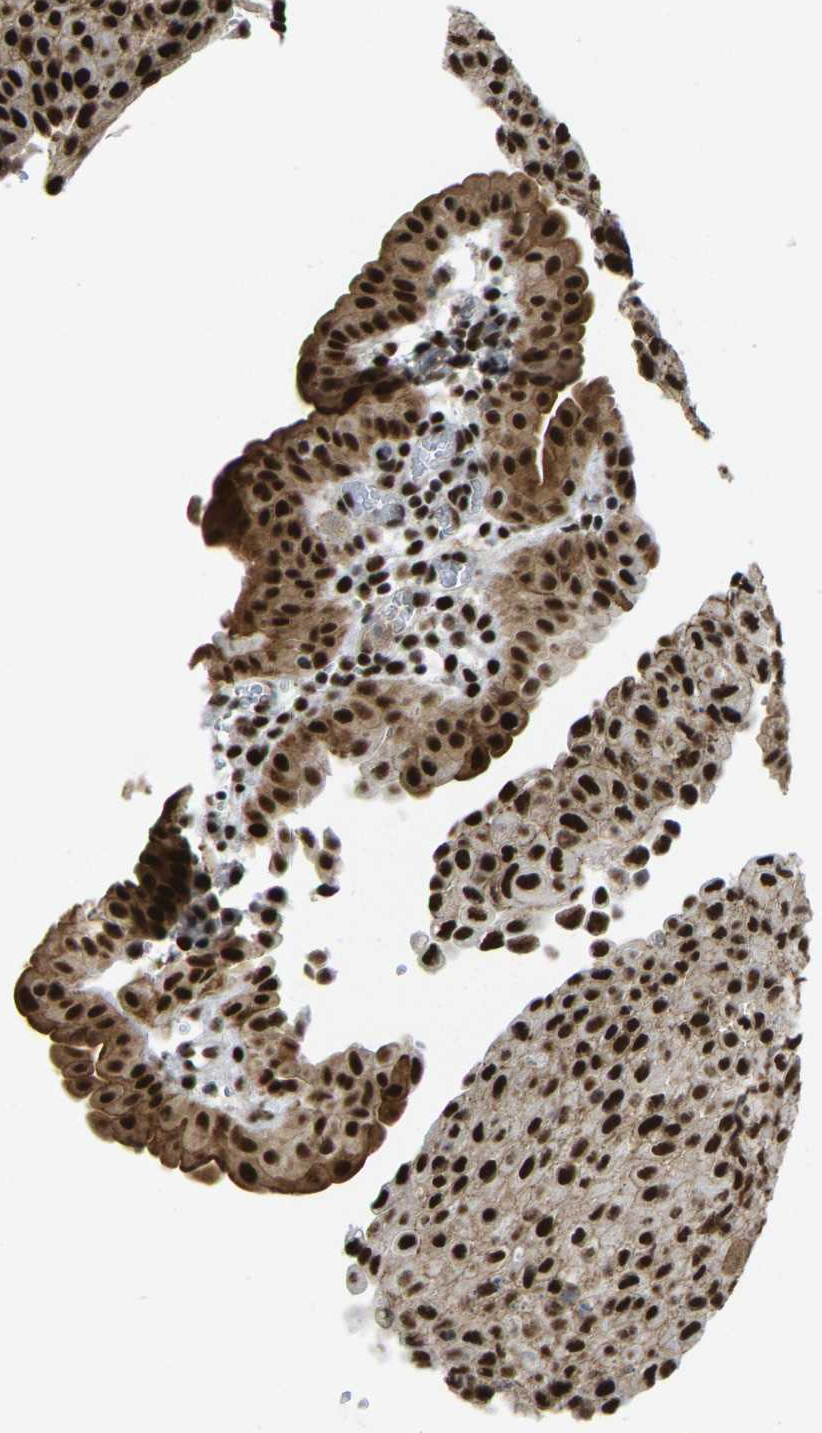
{"staining": {"intensity": "strong", "quantity": ">75%", "location": "cytoplasmic/membranous,nuclear"}, "tissue": "urothelial cancer", "cell_type": "Tumor cells", "image_type": "cancer", "snomed": [{"axis": "morphology", "description": "Urothelial carcinoma, Low grade"}, {"axis": "morphology", "description": "Urothelial carcinoma, High grade"}, {"axis": "topography", "description": "Urinary bladder"}], "caption": "Urothelial cancer tissue exhibits strong cytoplasmic/membranous and nuclear expression in approximately >75% of tumor cells, visualized by immunohistochemistry.", "gene": "FOXK1", "patient": {"sex": "male", "age": 35}}